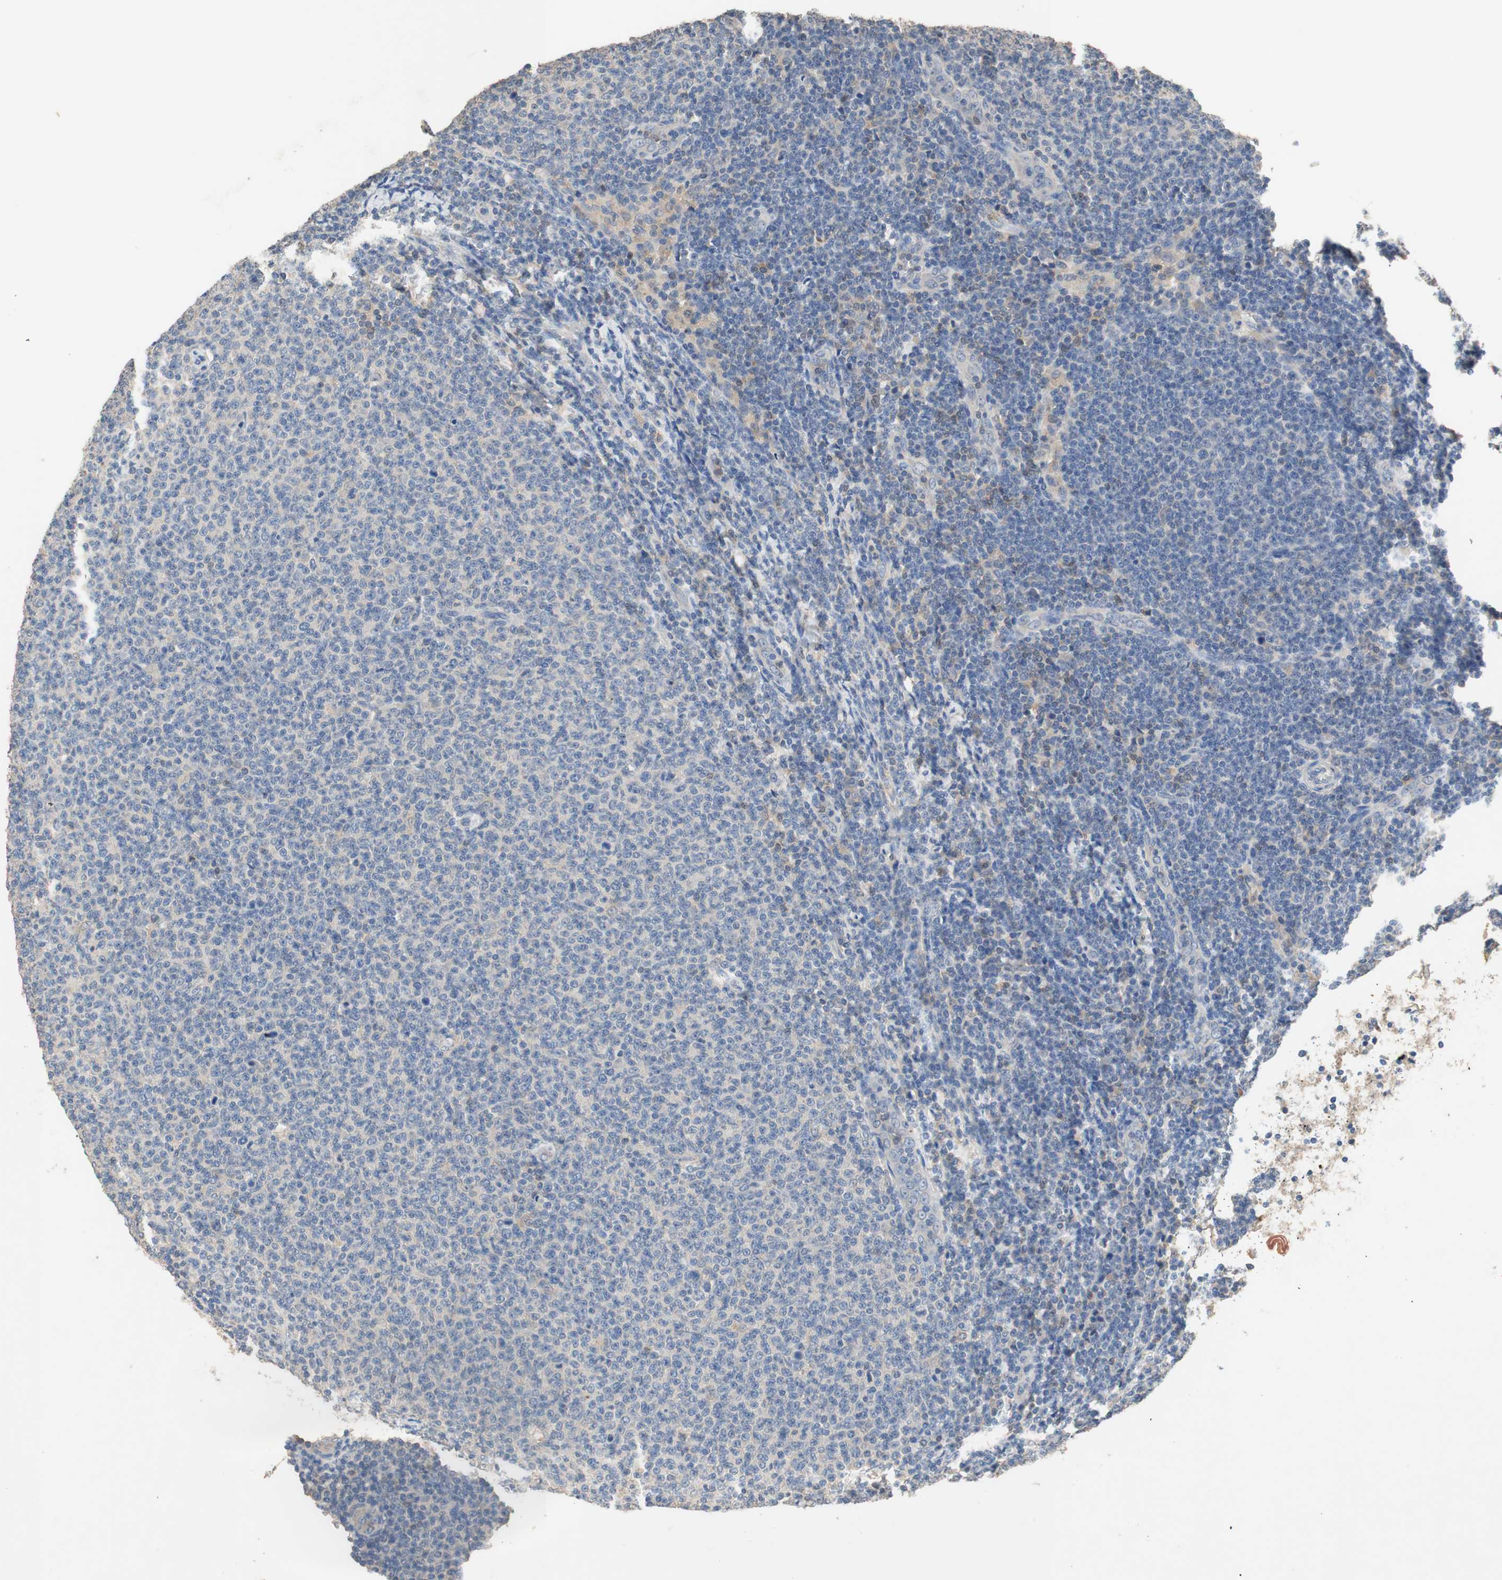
{"staining": {"intensity": "weak", "quantity": "<25%", "location": "cytoplasmic/membranous"}, "tissue": "lymphoma", "cell_type": "Tumor cells", "image_type": "cancer", "snomed": [{"axis": "morphology", "description": "Malignant lymphoma, non-Hodgkin's type, Low grade"}, {"axis": "topography", "description": "Lymph node"}], "caption": "IHC image of low-grade malignant lymphoma, non-Hodgkin's type stained for a protein (brown), which exhibits no expression in tumor cells. (Immunohistochemistry (ihc), brightfield microscopy, high magnification).", "gene": "ADAP1", "patient": {"sex": "male", "age": 66}}